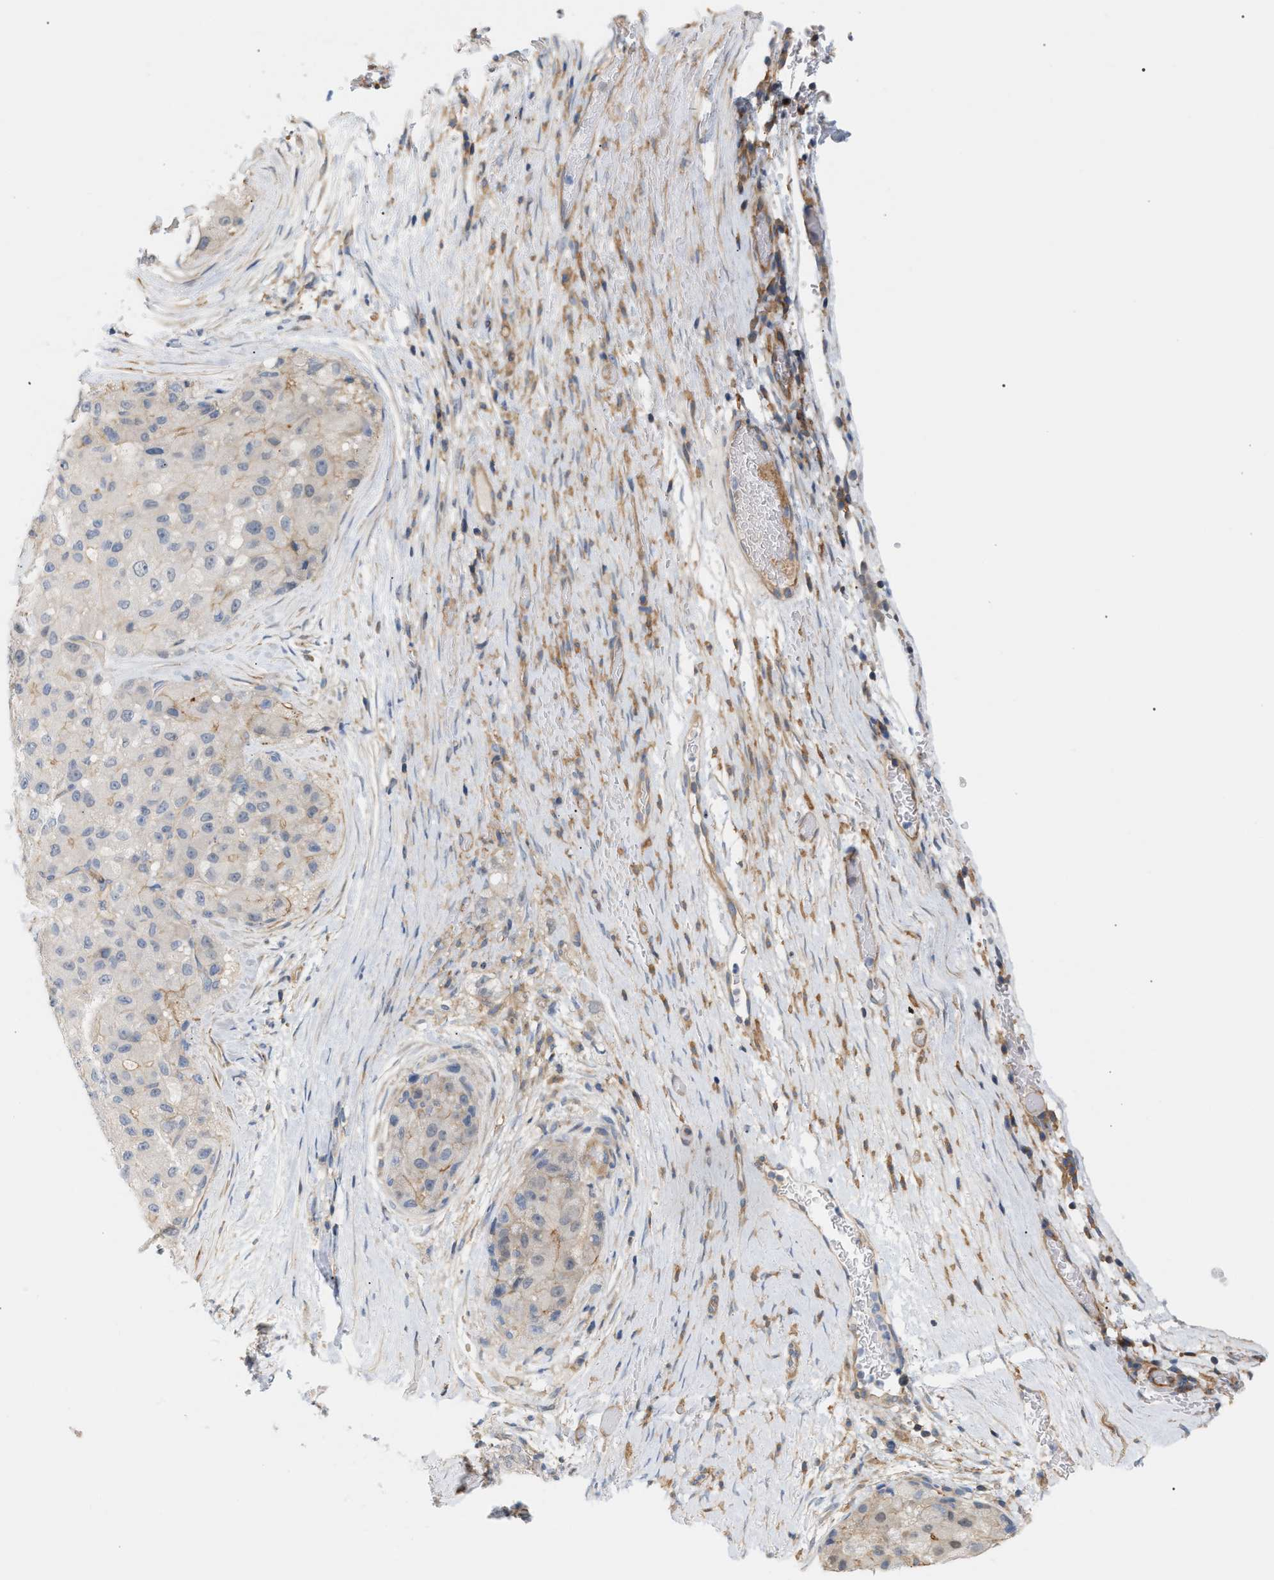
{"staining": {"intensity": "weak", "quantity": "<25%", "location": "cytoplasmic/membranous"}, "tissue": "liver cancer", "cell_type": "Tumor cells", "image_type": "cancer", "snomed": [{"axis": "morphology", "description": "Carcinoma, Hepatocellular, NOS"}, {"axis": "topography", "description": "Liver"}], "caption": "DAB immunohistochemical staining of liver hepatocellular carcinoma shows no significant positivity in tumor cells. Brightfield microscopy of immunohistochemistry stained with DAB (brown) and hematoxylin (blue), captured at high magnification.", "gene": "LRCH1", "patient": {"sex": "male", "age": 80}}